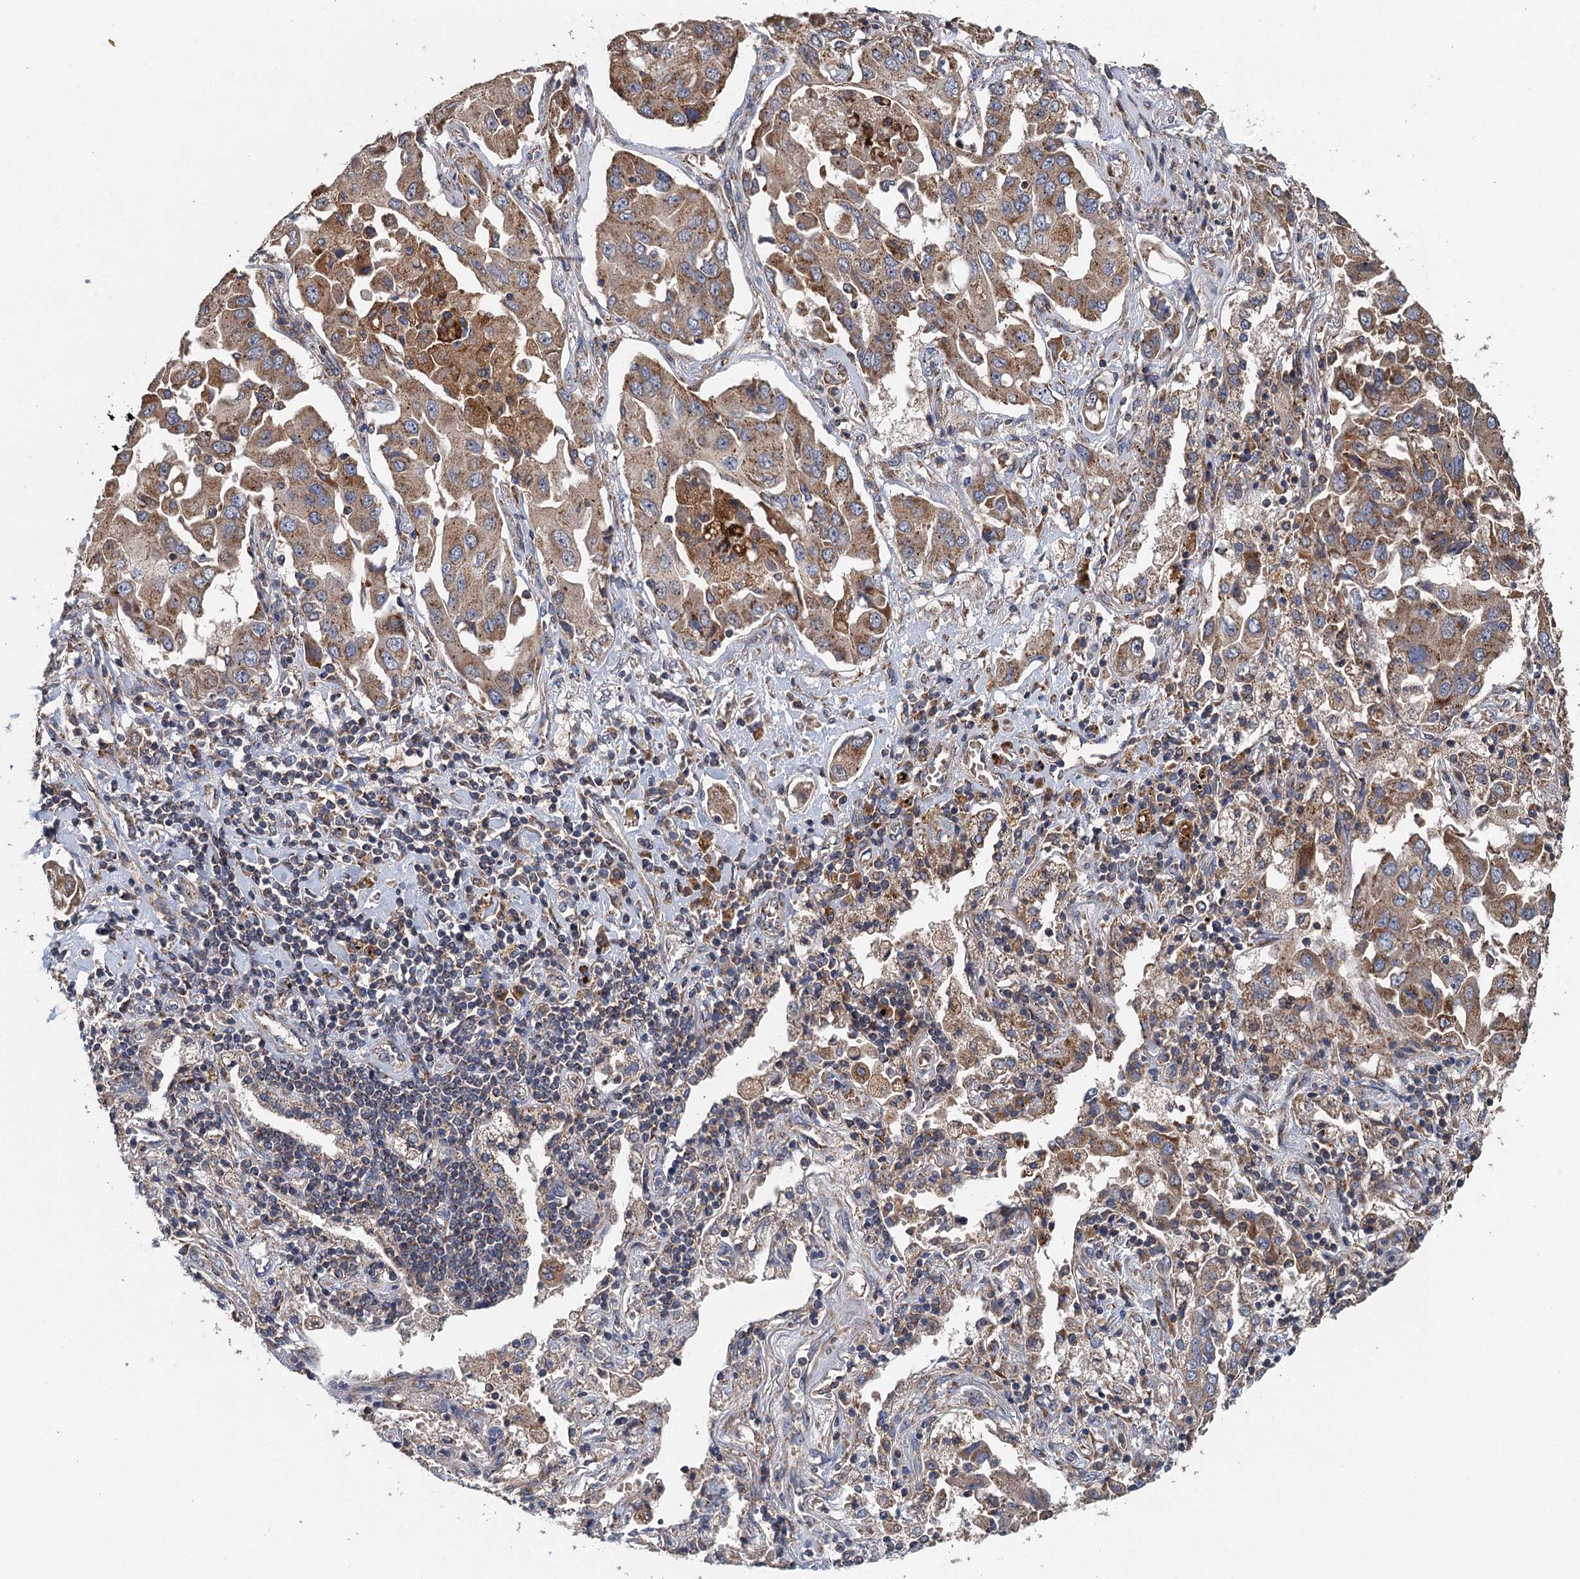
{"staining": {"intensity": "moderate", "quantity": ">75%", "location": "cytoplasmic/membranous"}, "tissue": "lung cancer", "cell_type": "Tumor cells", "image_type": "cancer", "snomed": [{"axis": "morphology", "description": "Adenocarcinoma, NOS"}, {"axis": "topography", "description": "Lung"}], "caption": "Adenocarcinoma (lung) stained with a protein marker exhibits moderate staining in tumor cells.", "gene": "BCS1L", "patient": {"sex": "female", "age": 65}}